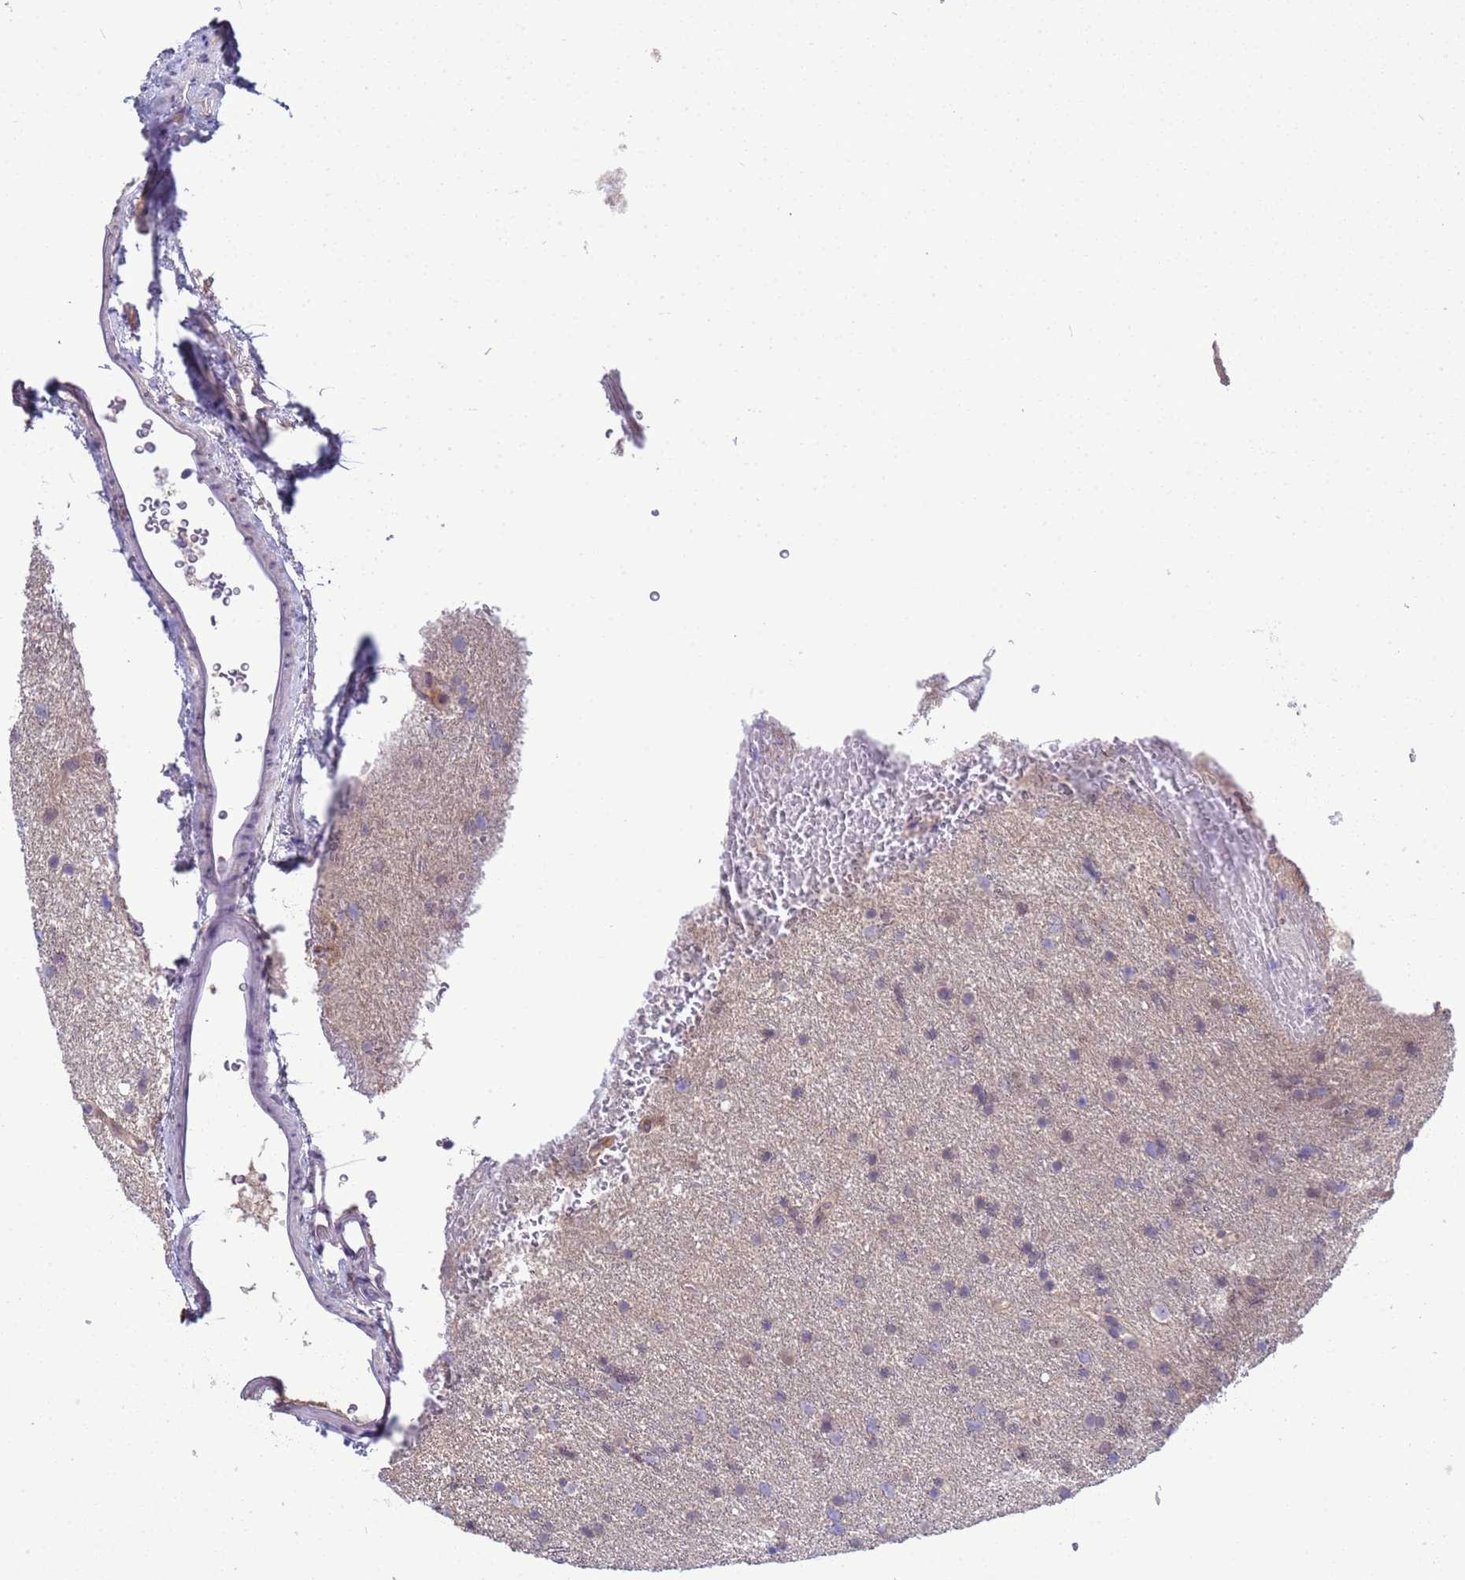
{"staining": {"intensity": "negative", "quantity": "none", "location": "none"}, "tissue": "glioma", "cell_type": "Tumor cells", "image_type": "cancer", "snomed": [{"axis": "morphology", "description": "Glioma, malignant, Low grade"}, {"axis": "topography", "description": "Cerebral cortex"}], "caption": "This is an IHC micrograph of malignant glioma (low-grade). There is no positivity in tumor cells.", "gene": "TRMT10A", "patient": {"sex": "female", "age": 39}}